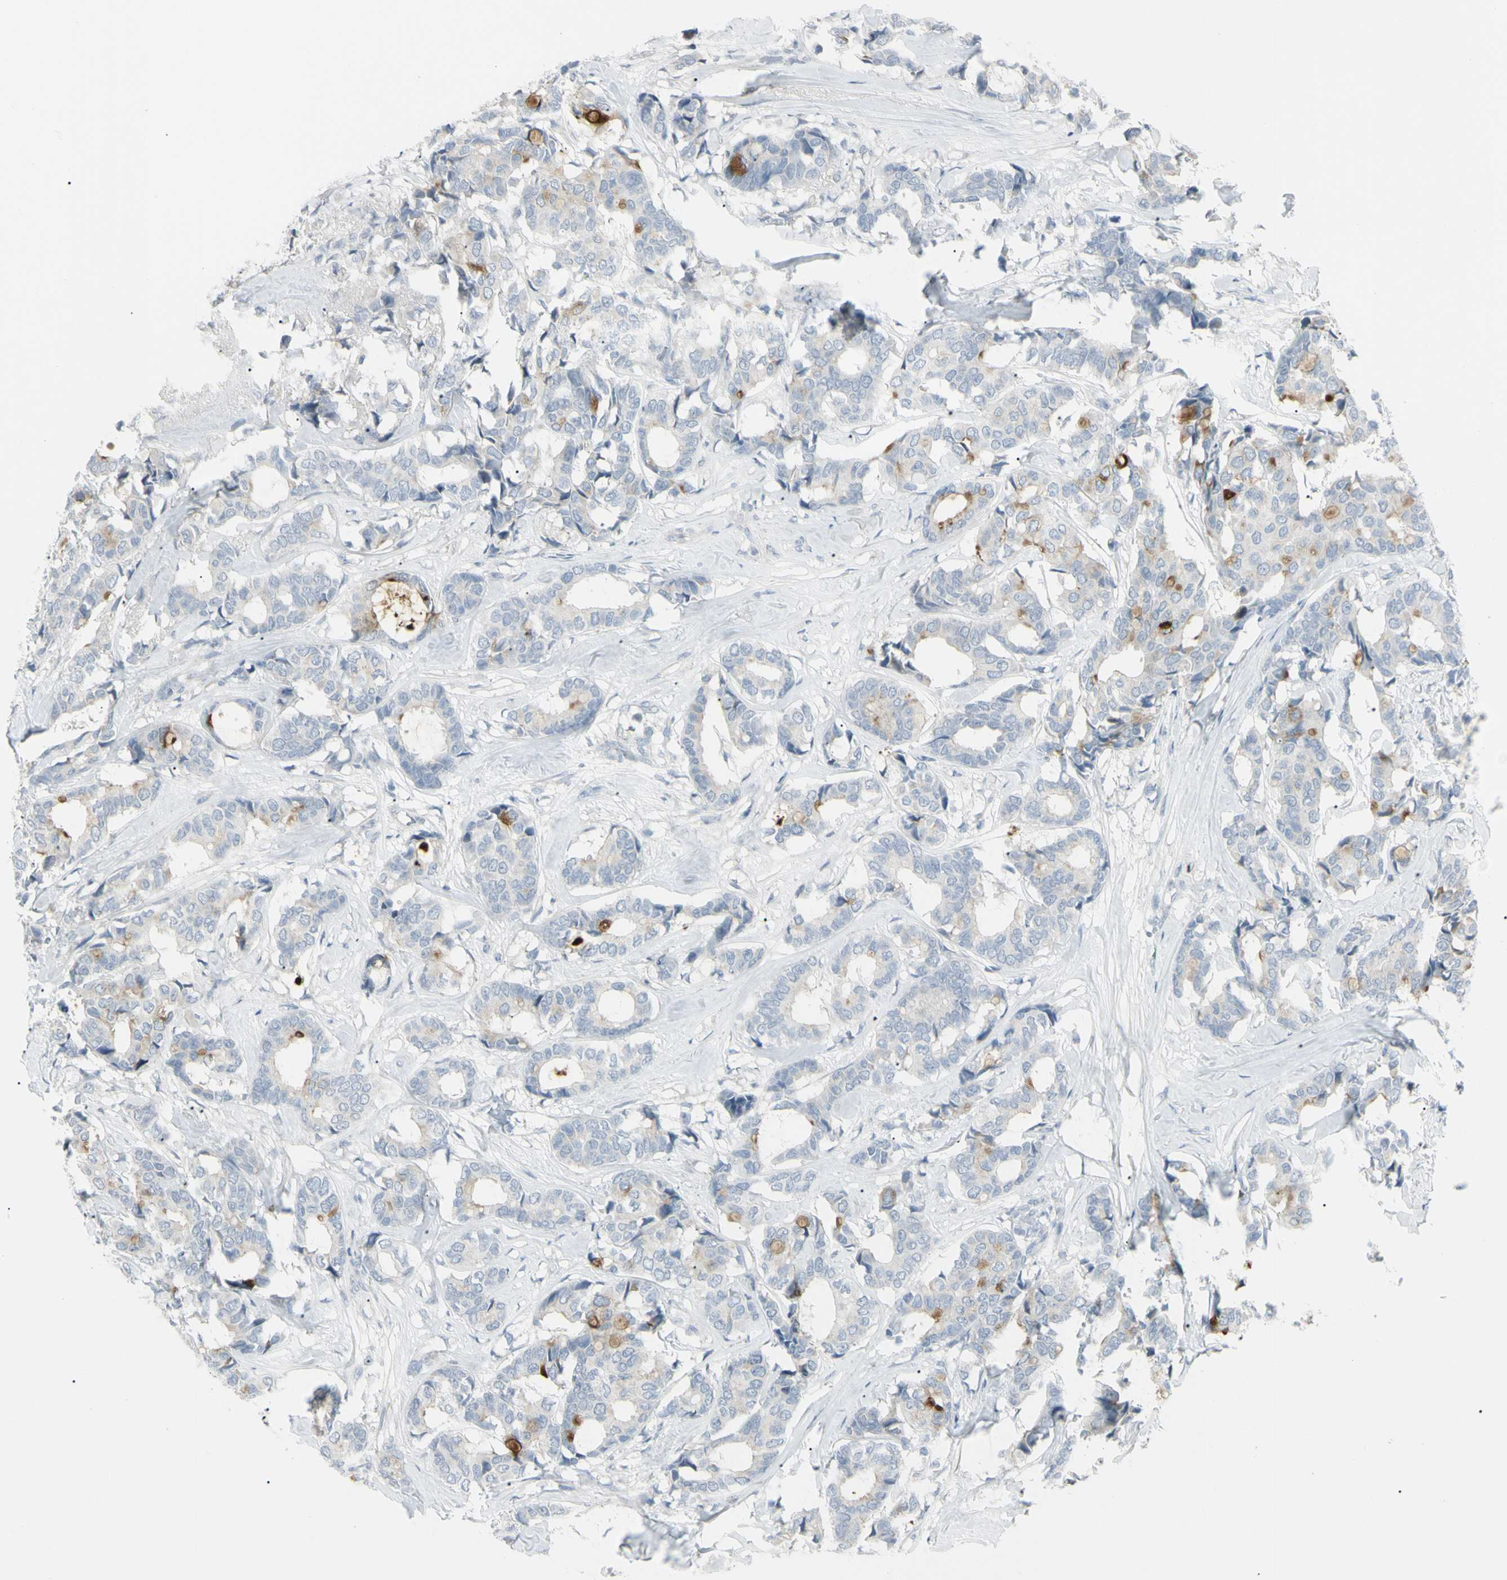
{"staining": {"intensity": "moderate", "quantity": "<25%", "location": "cytoplasmic/membranous"}, "tissue": "breast cancer", "cell_type": "Tumor cells", "image_type": "cancer", "snomed": [{"axis": "morphology", "description": "Duct carcinoma"}, {"axis": "topography", "description": "Breast"}], "caption": "A low amount of moderate cytoplasmic/membranous staining is seen in about <25% of tumor cells in intraductal carcinoma (breast) tissue.", "gene": "PIP", "patient": {"sex": "female", "age": 87}}